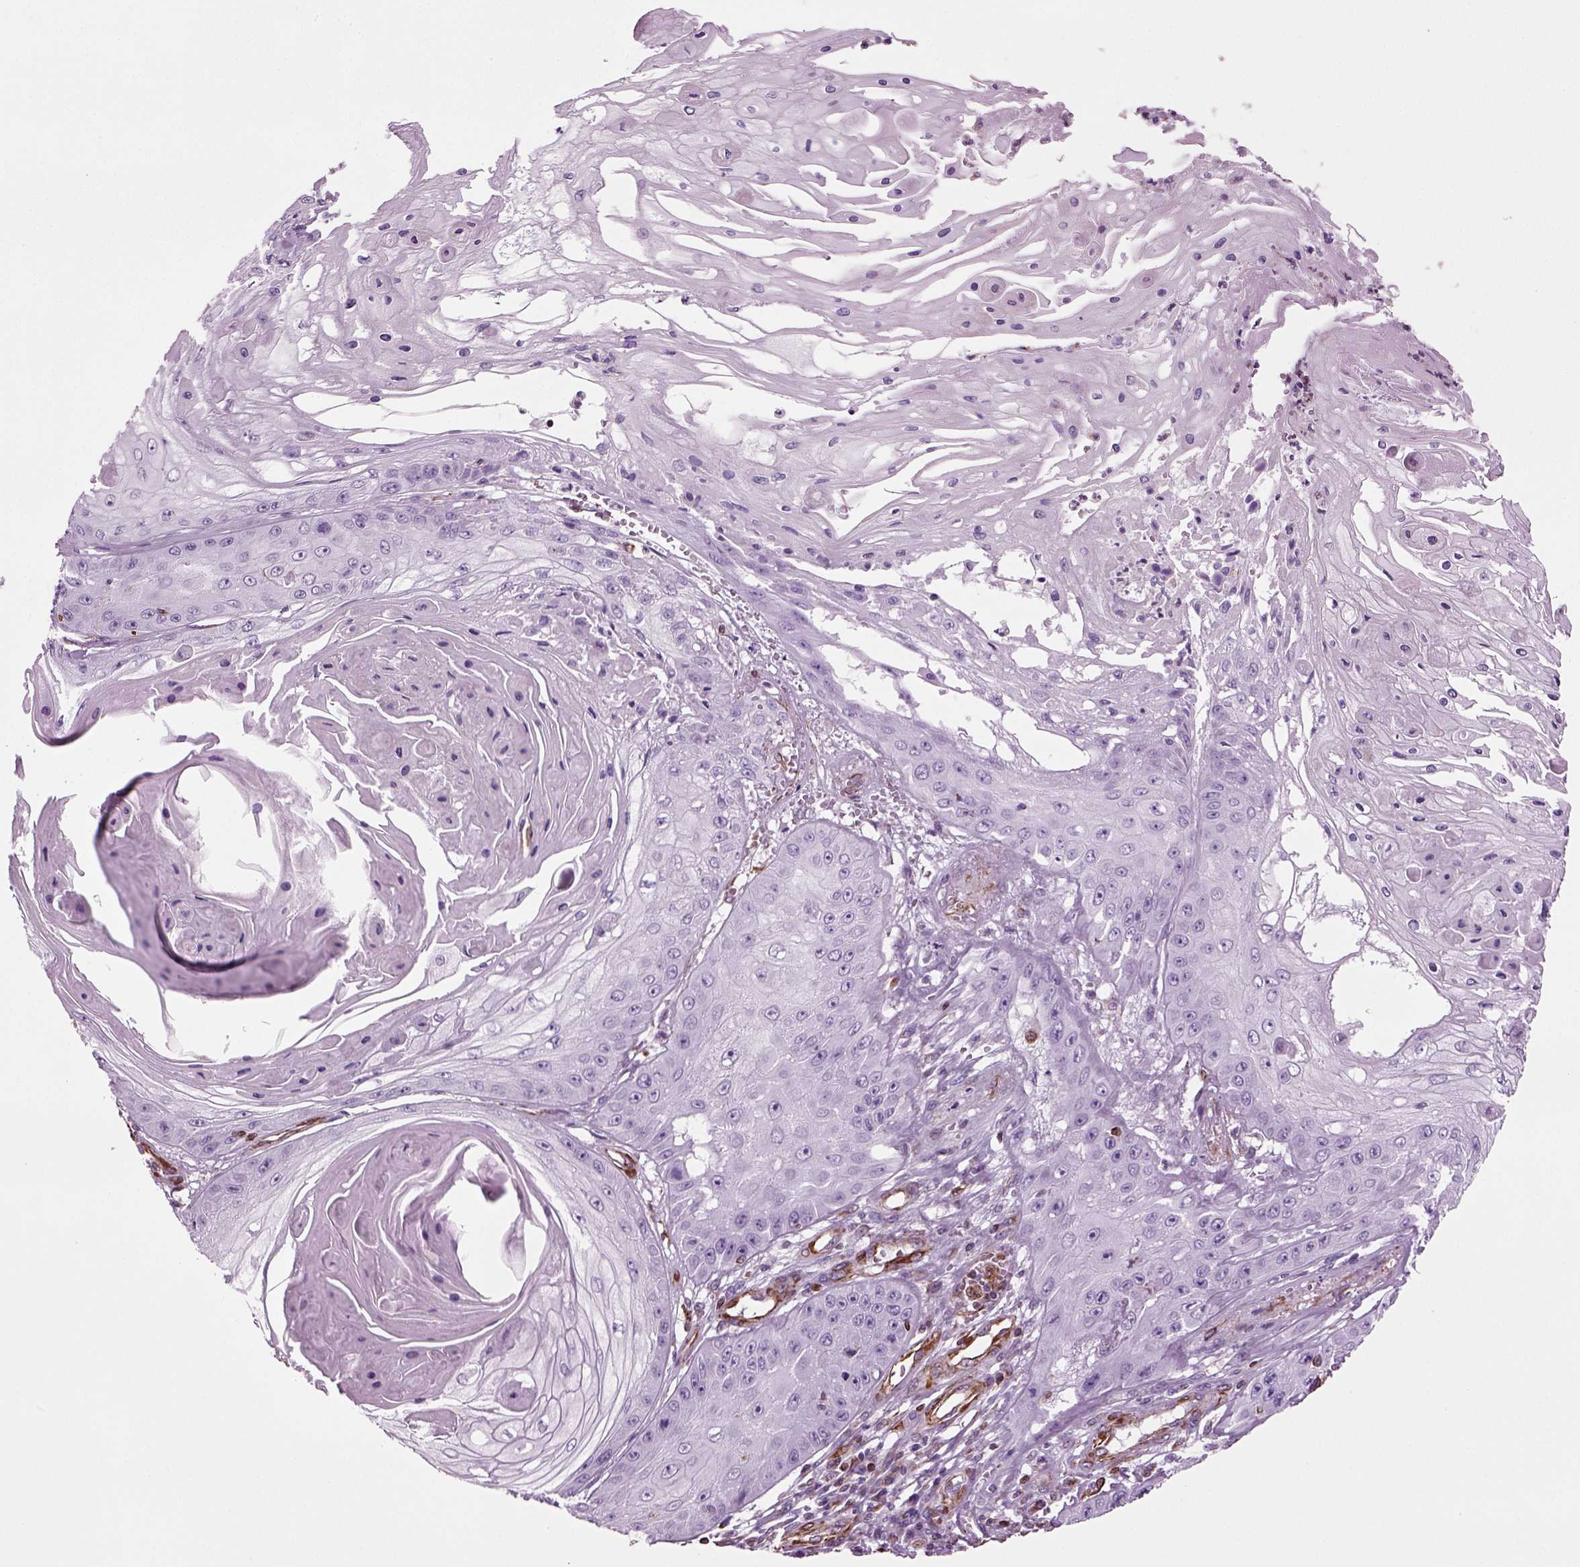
{"staining": {"intensity": "negative", "quantity": "none", "location": "none"}, "tissue": "skin cancer", "cell_type": "Tumor cells", "image_type": "cancer", "snomed": [{"axis": "morphology", "description": "Squamous cell carcinoma, NOS"}, {"axis": "topography", "description": "Skin"}], "caption": "Micrograph shows no significant protein expression in tumor cells of squamous cell carcinoma (skin).", "gene": "ACER3", "patient": {"sex": "male", "age": 70}}